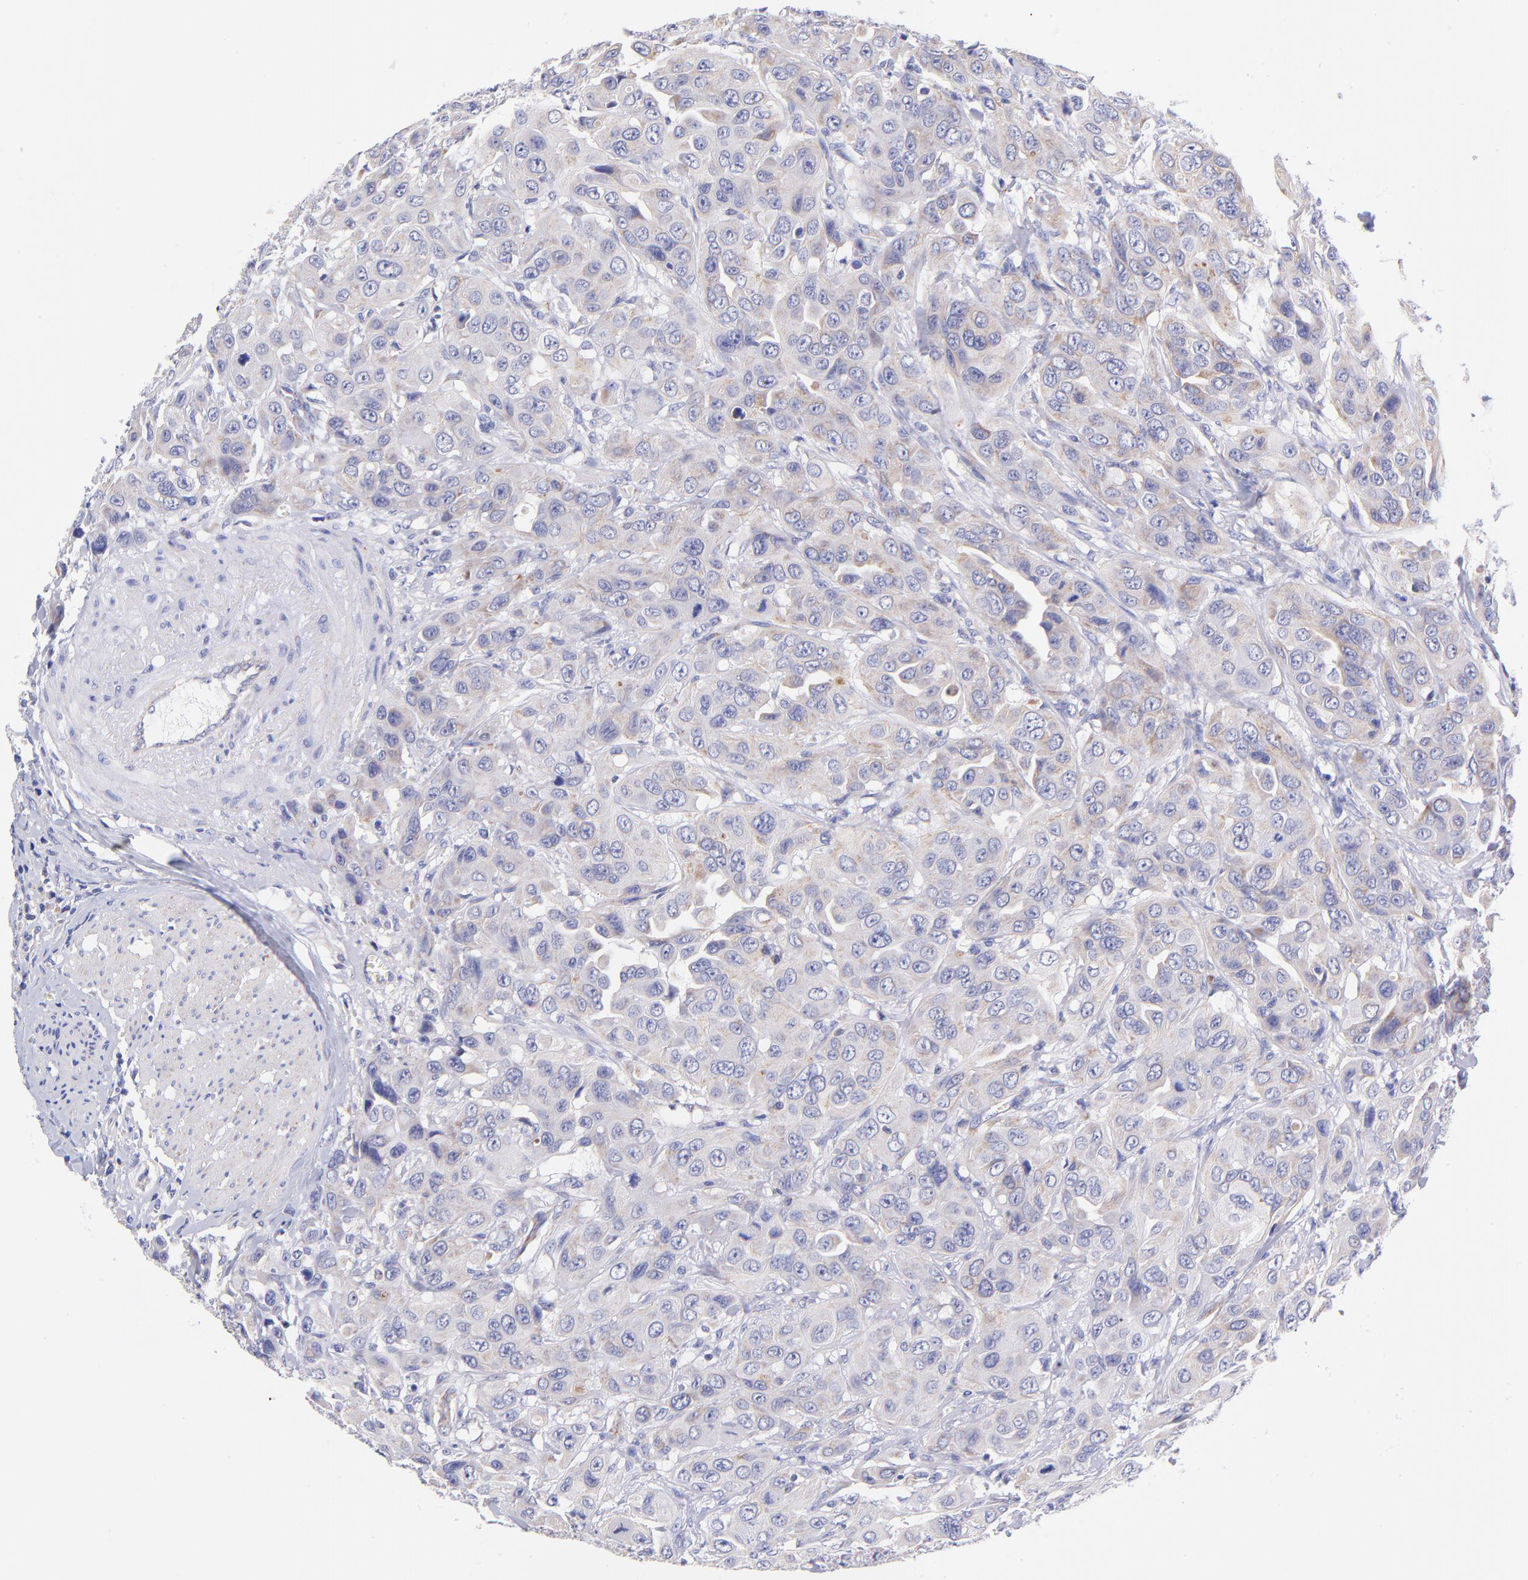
{"staining": {"intensity": "moderate", "quantity": "25%-75%", "location": "cytoplasmic/membranous"}, "tissue": "urothelial cancer", "cell_type": "Tumor cells", "image_type": "cancer", "snomed": [{"axis": "morphology", "description": "Urothelial carcinoma, High grade"}, {"axis": "topography", "description": "Urinary bladder"}], "caption": "The micrograph demonstrates immunohistochemical staining of urothelial cancer. There is moderate cytoplasmic/membranous staining is identified in approximately 25%-75% of tumor cells.", "gene": "NDUFB7", "patient": {"sex": "male", "age": 73}}